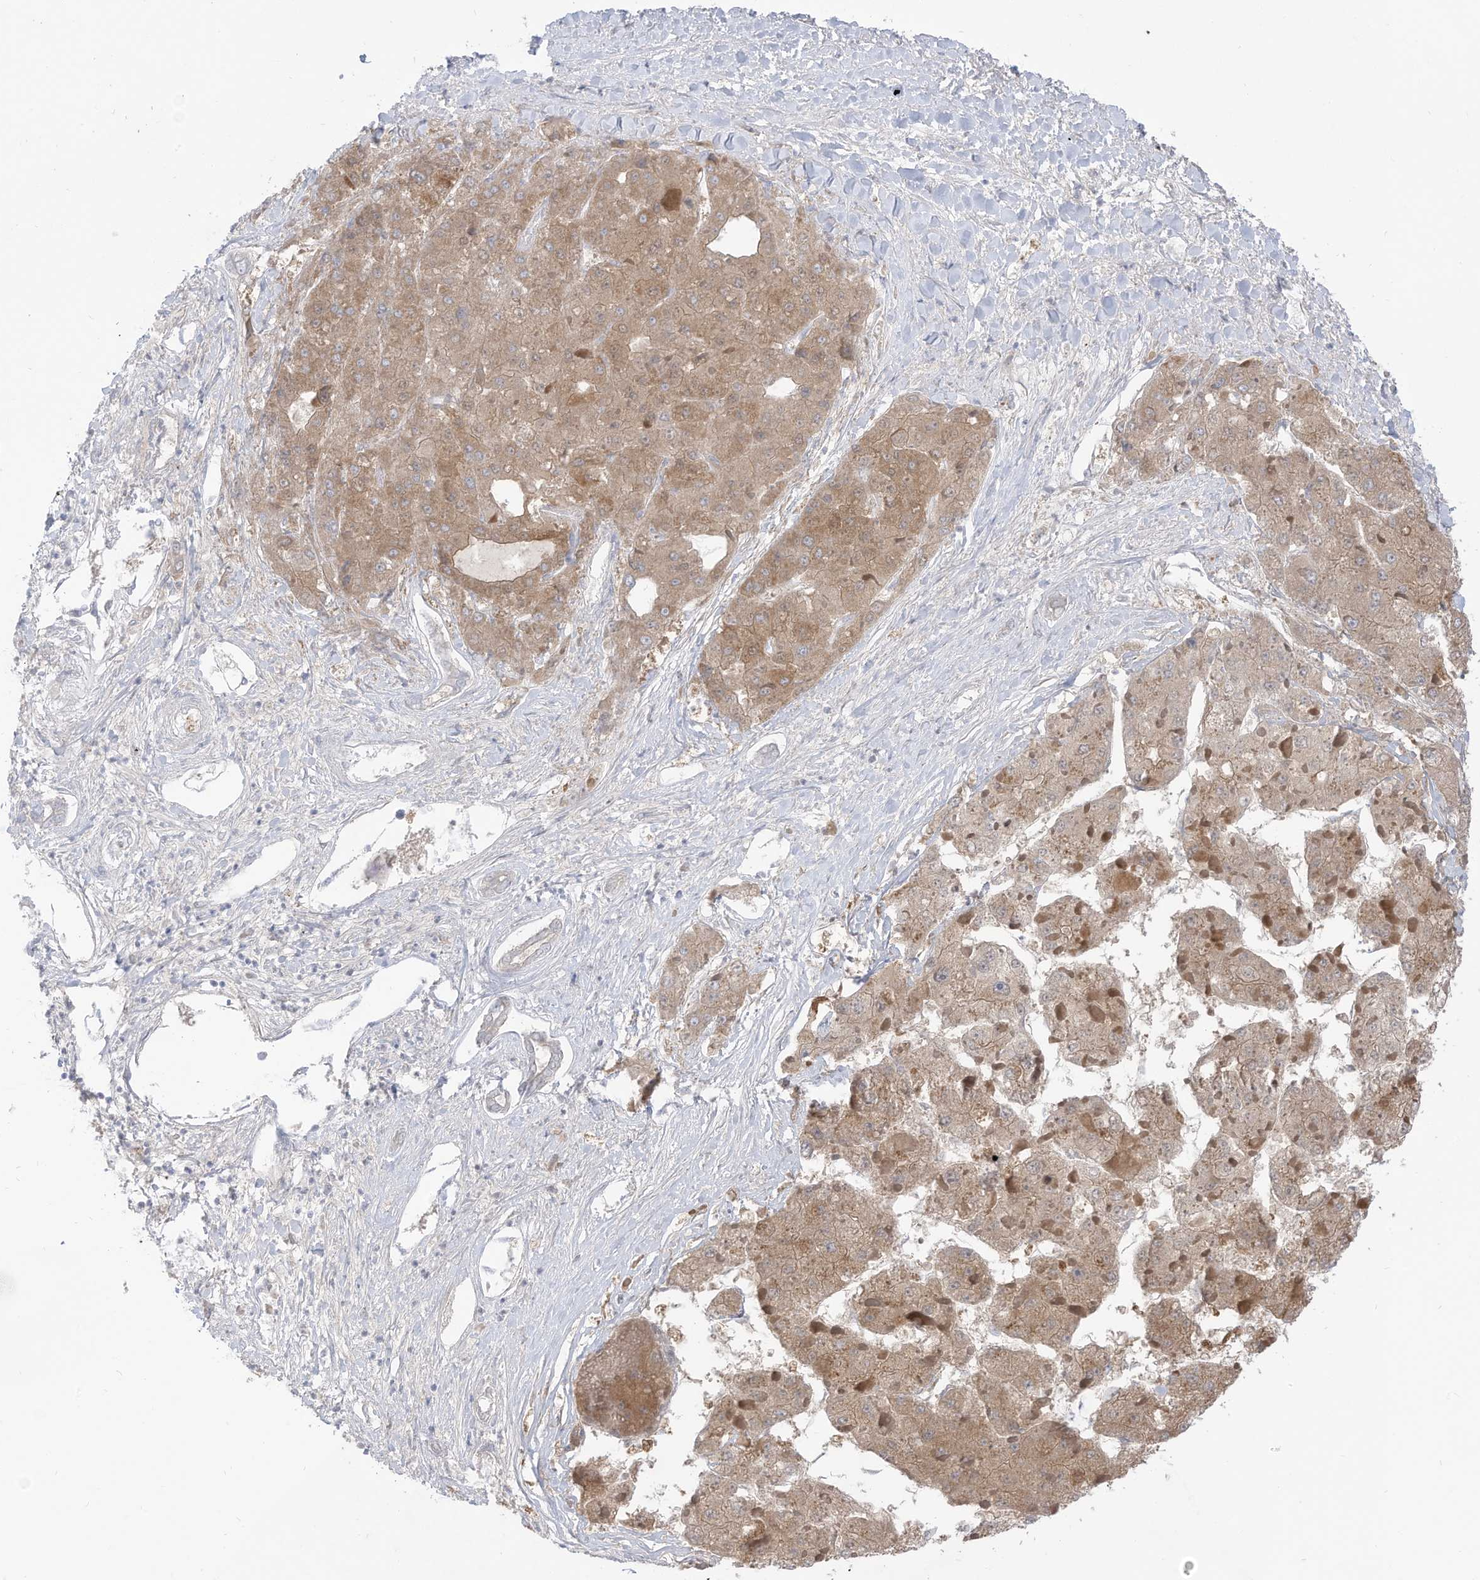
{"staining": {"intensity": "moderate", "quantity": ">75%", "location": "cytoplasmic/membranous"}, "tissue": "liver cancer", "cell_type": "Tumor cells", "image_type": "cancer", "snomed": [{"axis": "morphology", "description": "Carcinoma, Hepatocellular, NOS"}, {"axis": "topography", "description": "Liver"}], "caption": "This image exhibits immunohistochemistry staining of liver hepatocellular carcinoma, with medium moderate cytoplasmic/membranous expression in about >75% of tumor cells.", "gene": "OGT", "patient": {"sex": "female", "age": 73}}